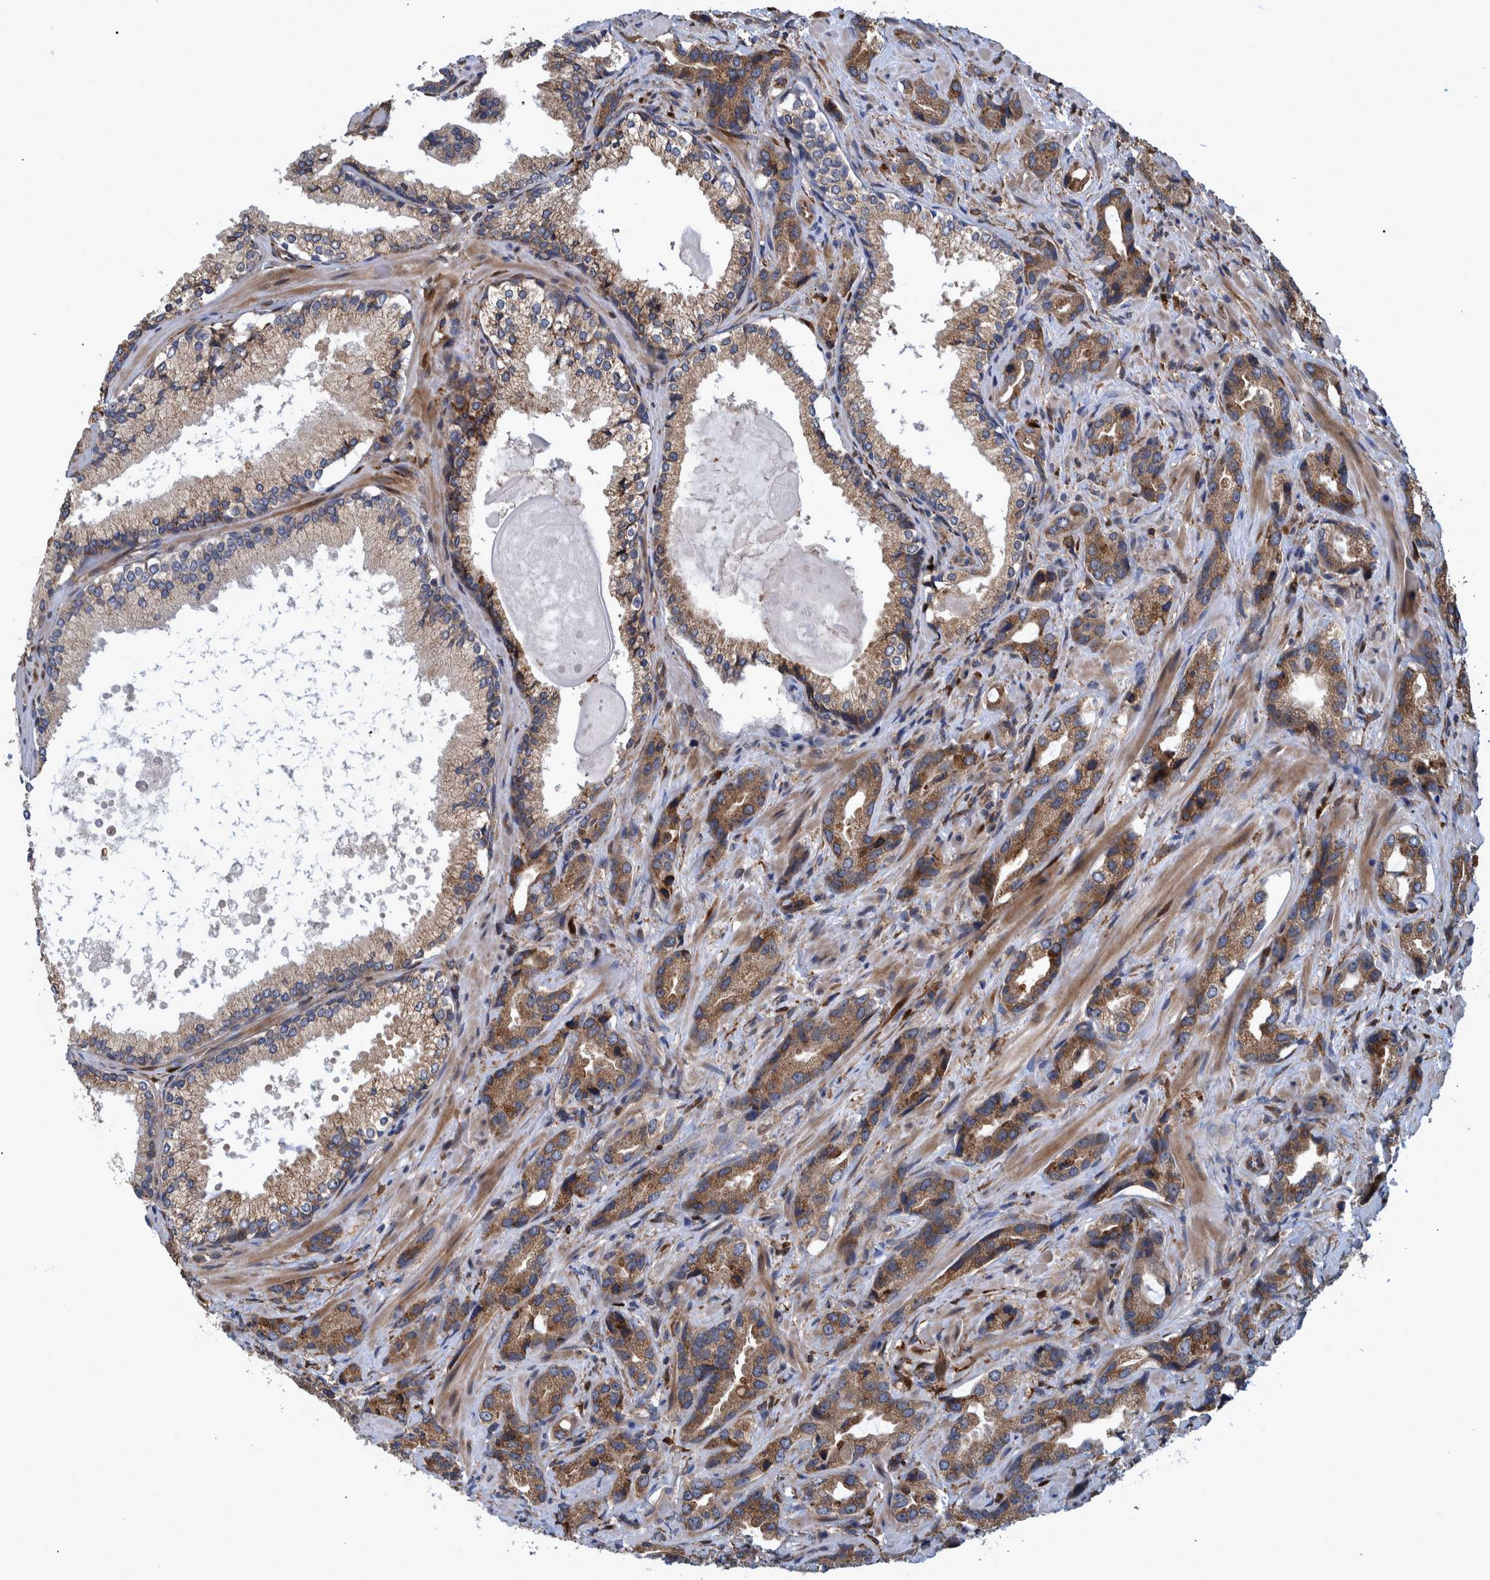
{"staining": {"intensity": "moderate", "quantity": ">75%", "location": "cytoplasmic/membranous"}, "tissue": "prostate cancer", "cell_type": "Tumor cells", "image_type": "cancer", "snomed": [{"axis": "morphology", "description": "Adenocarcinoma, High grade"}, {"axis": "topography", "description": "Prostate"}], "caption": "DAB (3,3'-diaminobenzidine) immunohistochemical staining of human adenocarcinoma (high-grade) (prostate) displays moderate cytoplasmic/membranous protein staining in approximately >75% of tumor cells.", "gene": "SPAG5", "patient": {"sex": "male", "age": 63}}